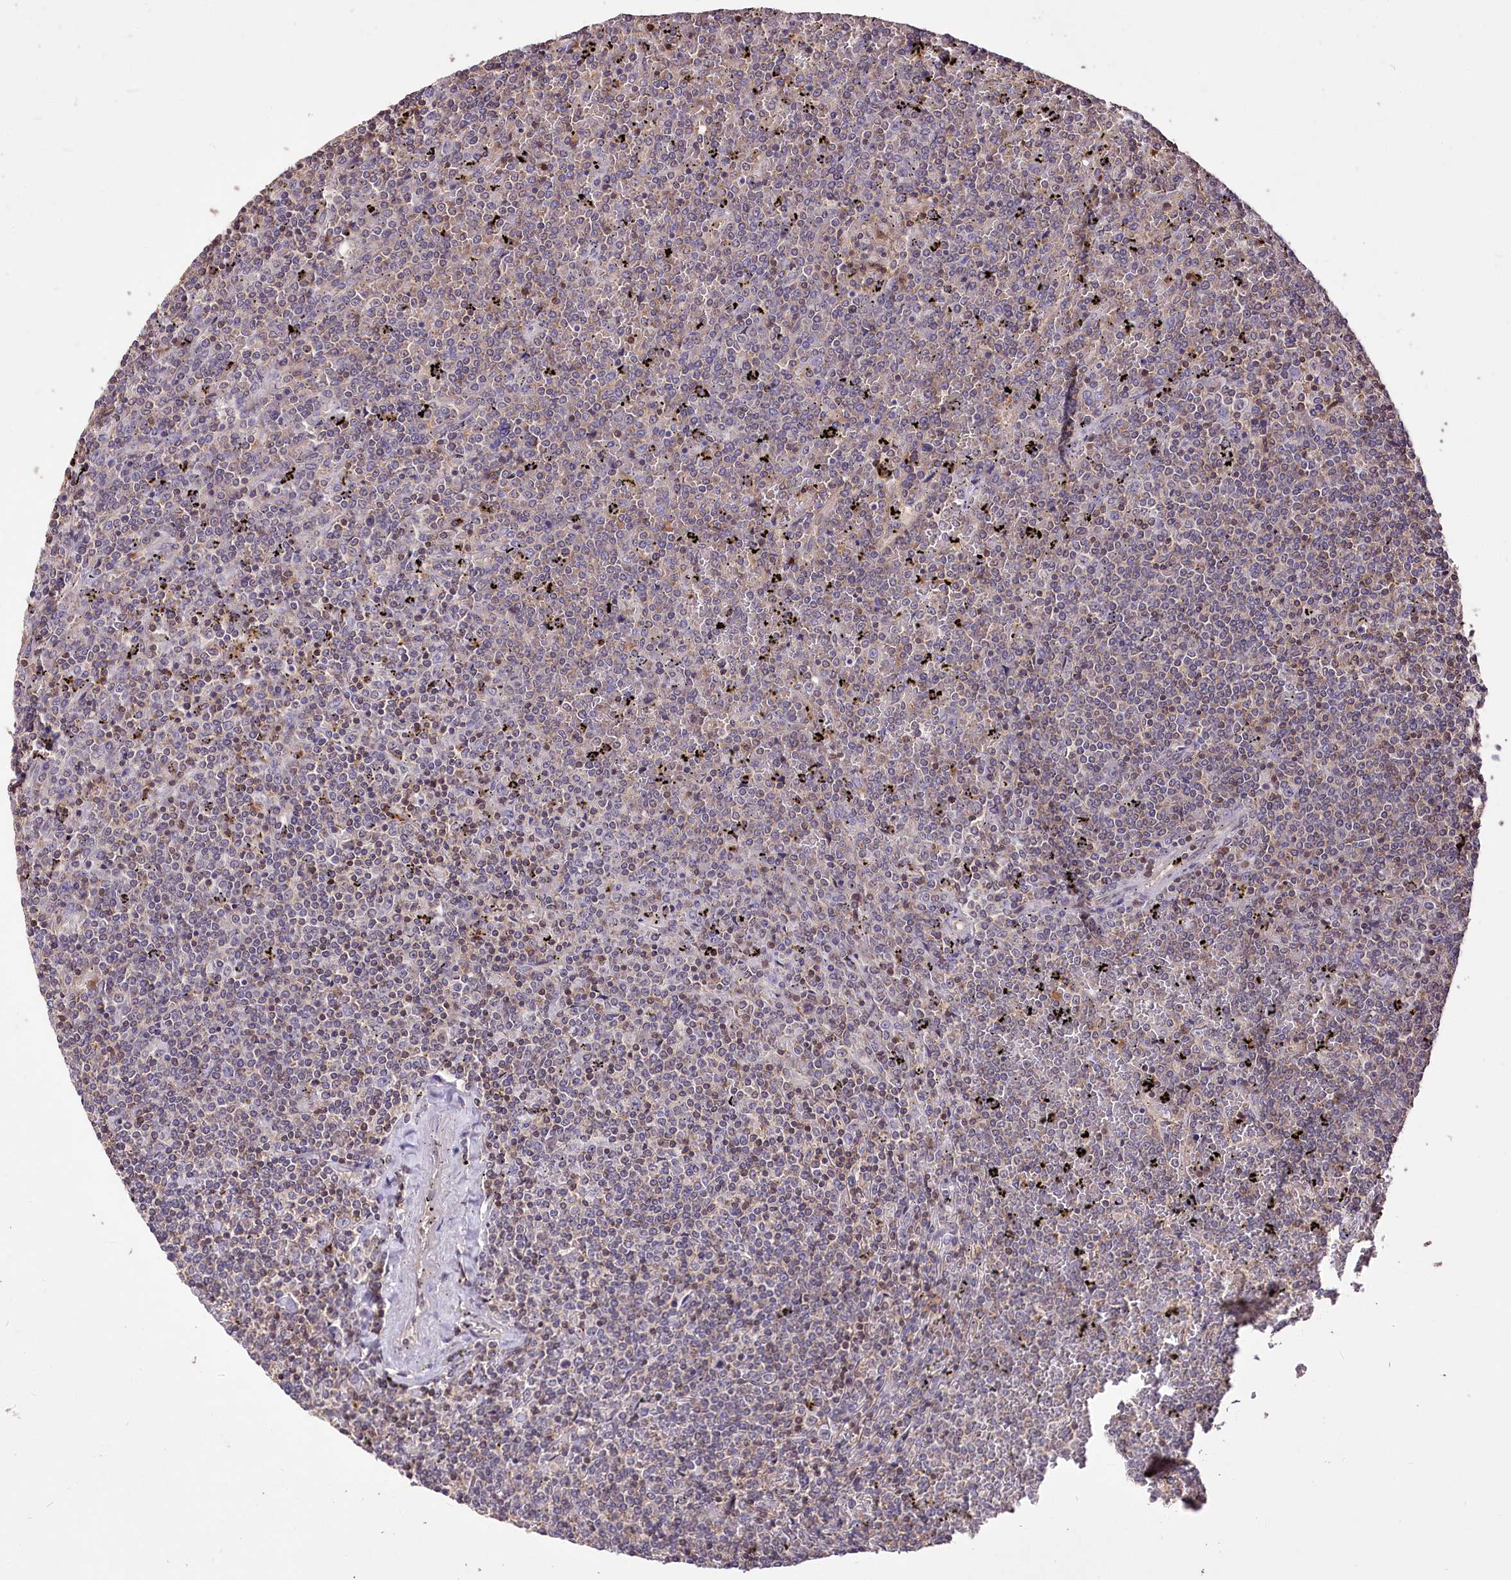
{"staining": {"intensity": "weak", "quantity": "<25%", "location": "nuclear"}, "tissue": "lymphoma", "cell_type": "Tumor cells", "image_type": "cancer", "snomed": [{"axis": "morphology", "description": "Malignant lymphoma, non-Hodgkin's type, Low grade"}, {"axis": "topography", "description": "Spleen"}], "caption": "Lymphoma stained for a protein using immunohistochemistry (IHC) demonstrates no expression tumor cells.", "gene": "SERGEF", "patient": {"sex": "female", "age": 19}}